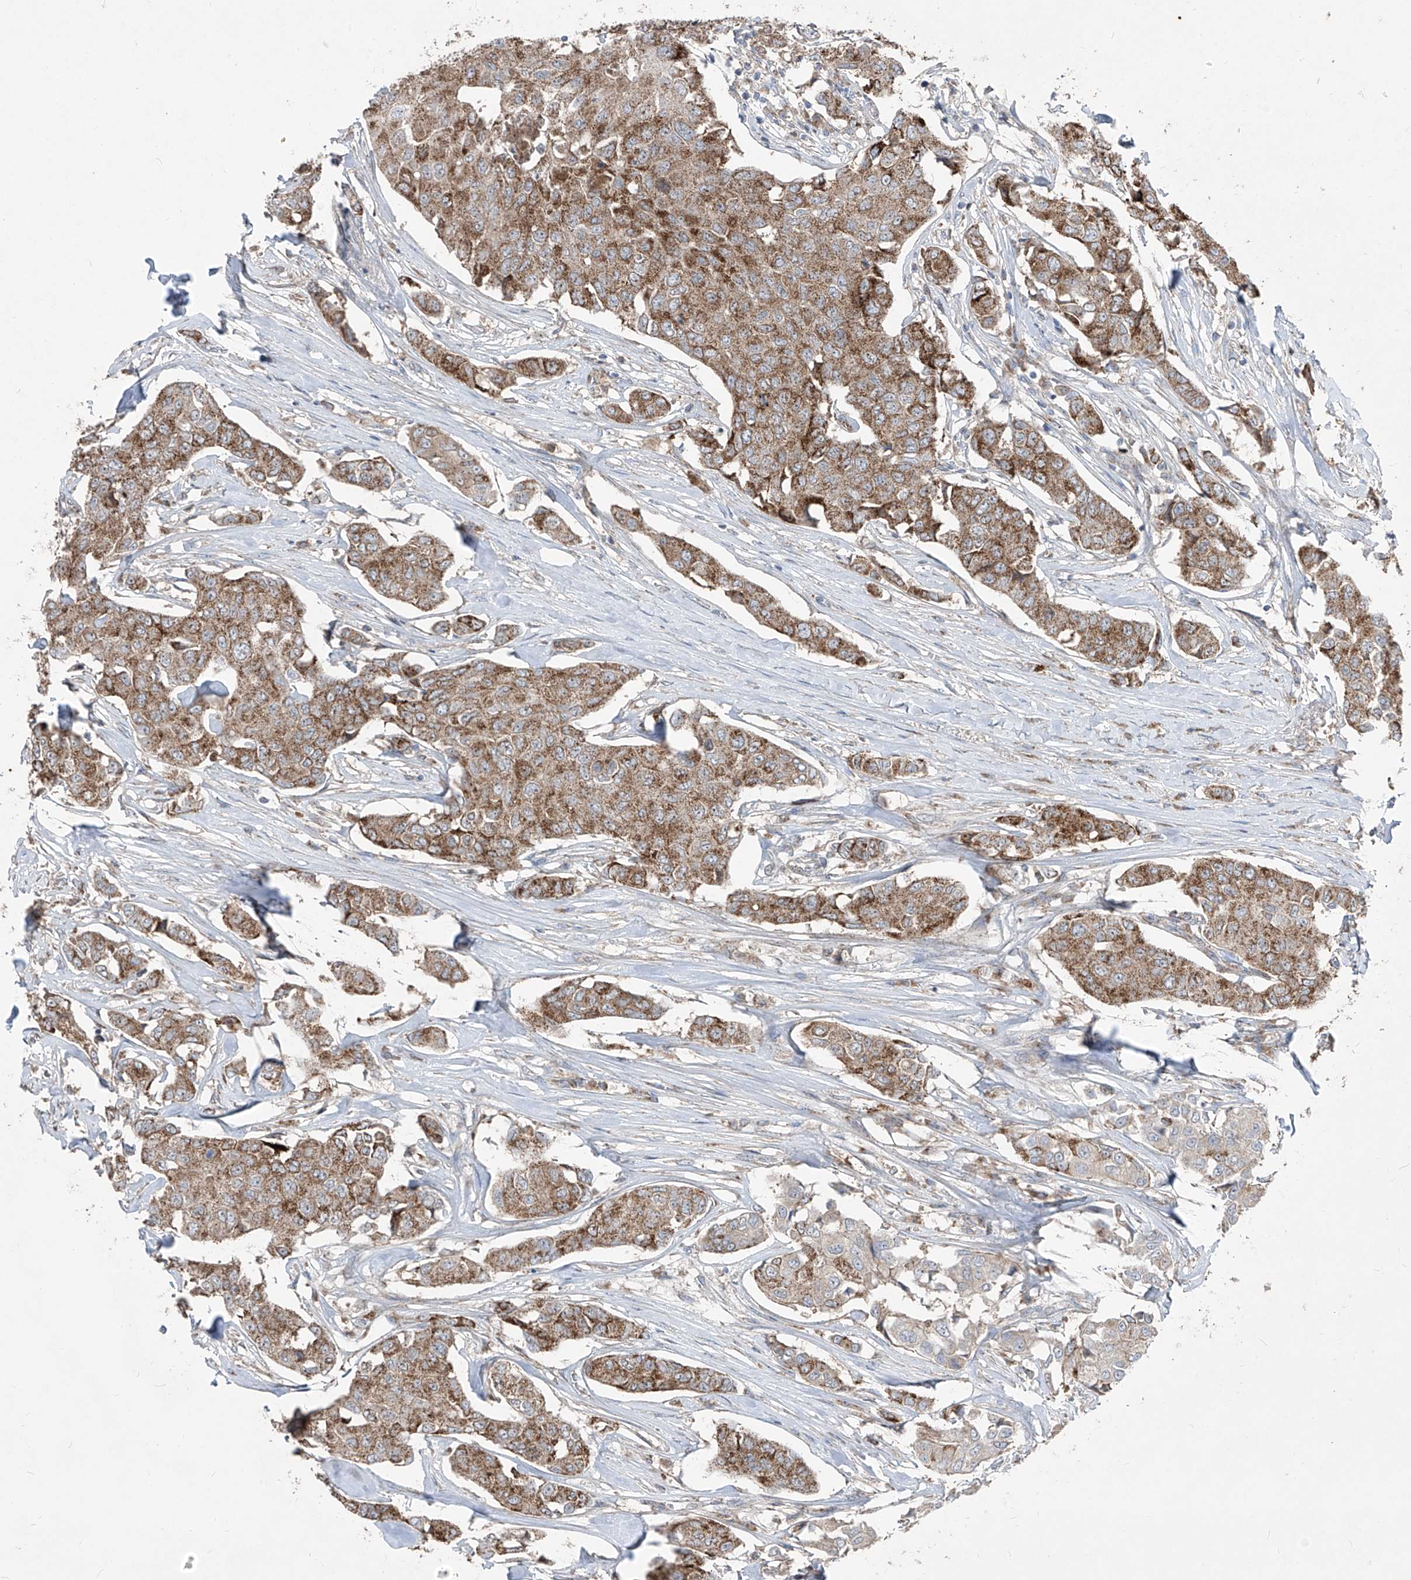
{"staining": {"intensity": "moderate", "quantity": ">75%", "location": "cytoplasmic/membranous"}, "tissue": "breast cancer", "cell_type": "Tumor cells", "image_type": "cancer", "snomed": [{"axis": "morphology", "description": "Duct carcinoma"}, {"axis": "topography", "description": "Breast"}], "caption": "Immunohistochemical staining of human breast cancer (infiltrating ductal carcinoma) displays medium levels of moderate cytoplasmic/membranous protein positivity in about >75% of tumor cells.", "gene": "ABCD3", "patient": {"sex": "female", "age": 80}}